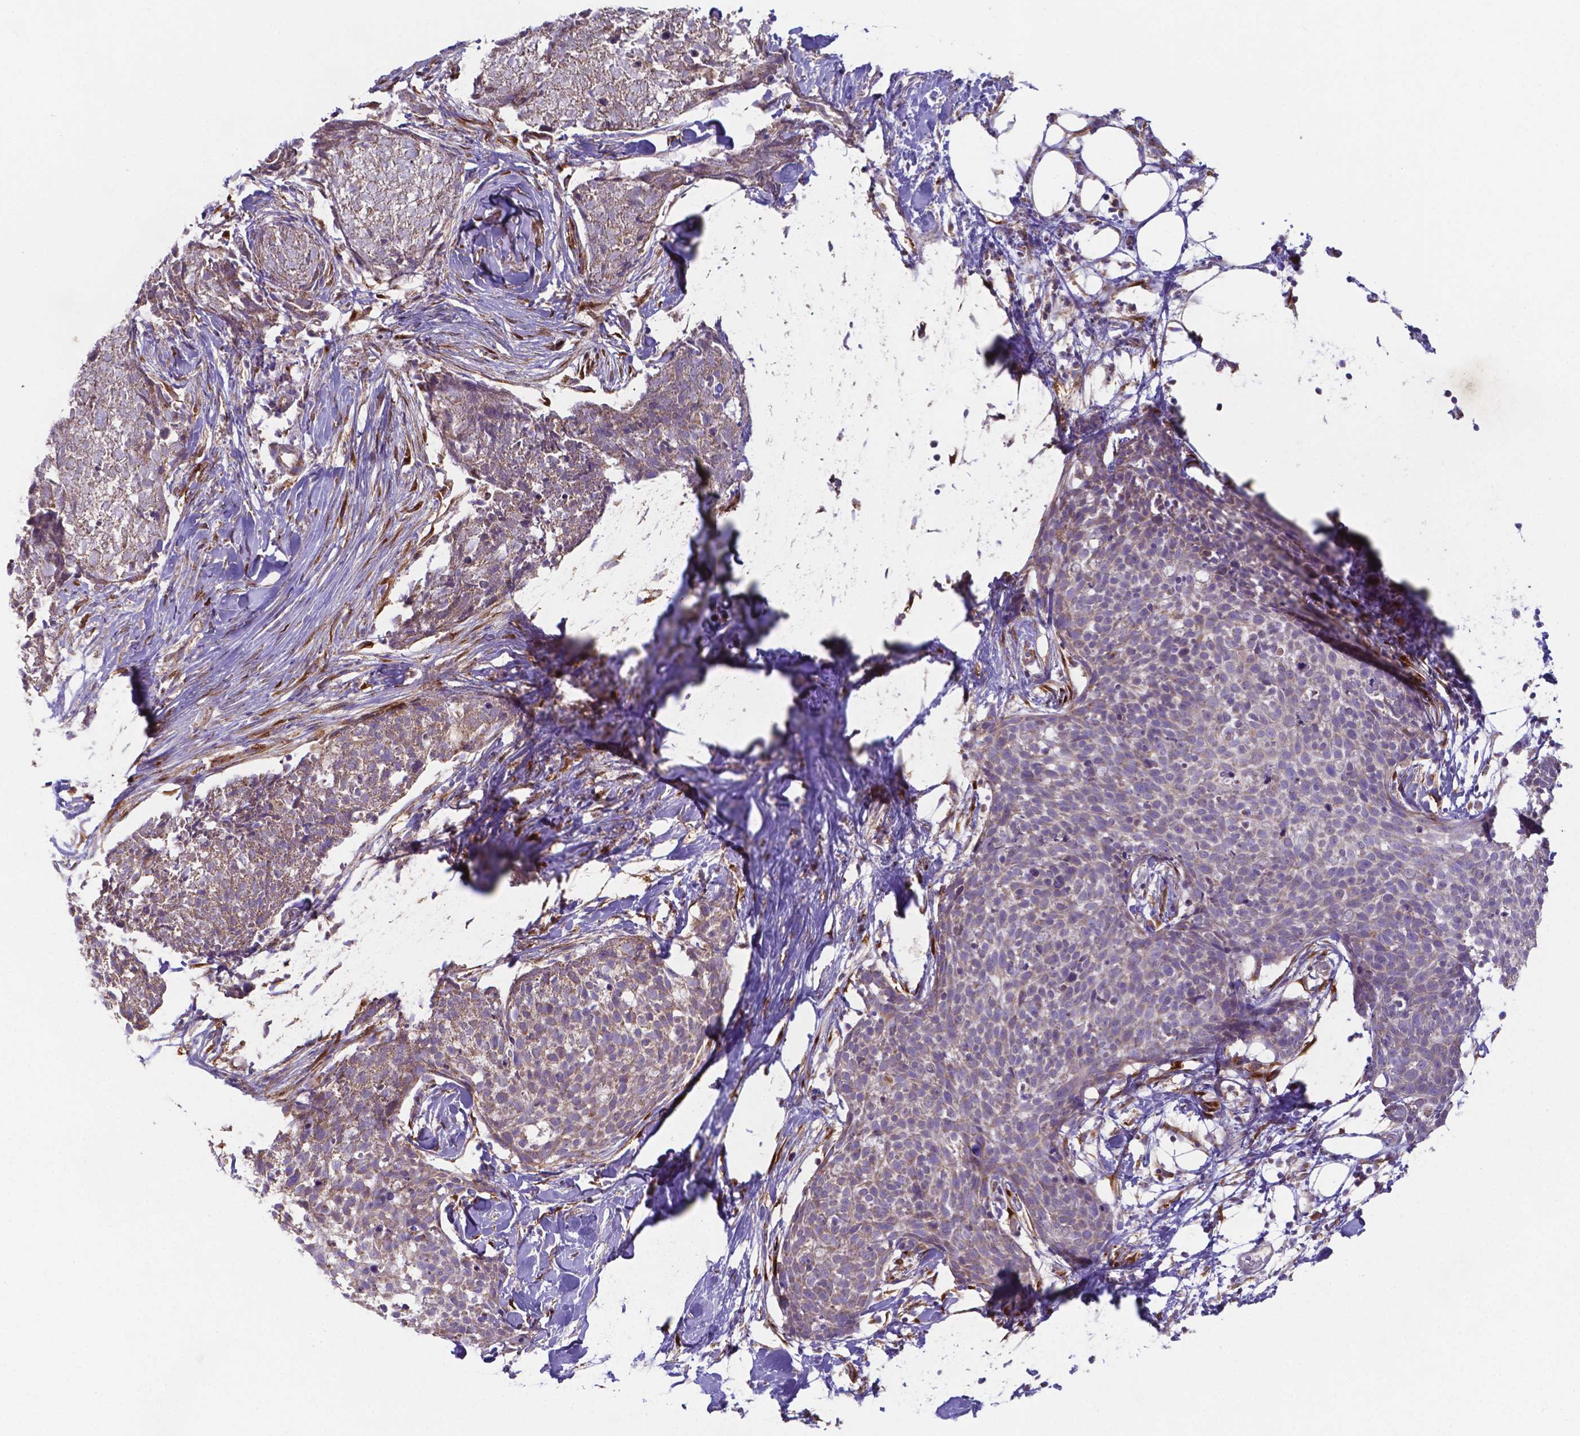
{"staining": {"intensity": "weak", "quantity": "<25%", "location": "cytoplasmic/membranous"}, "tissue": "skin cancer", "cell_type": "Tumor cells", "image_type": "cancer", "snomed": [{"axis": "morphology", "description": "Squamous cell carcinoma, NOS"}, {"axis": "topography", "description": "Skin"}, {"axis": "topography", "description": "Vulva"}], "caption": "The image displays no significant staining in tumor cells of skin cancer. (DAB immunohistochemistry (IHC) with hematoxylin counter stain).", "gene": "FAM114A1", "patient": {"sex": "female", "age": 75}}